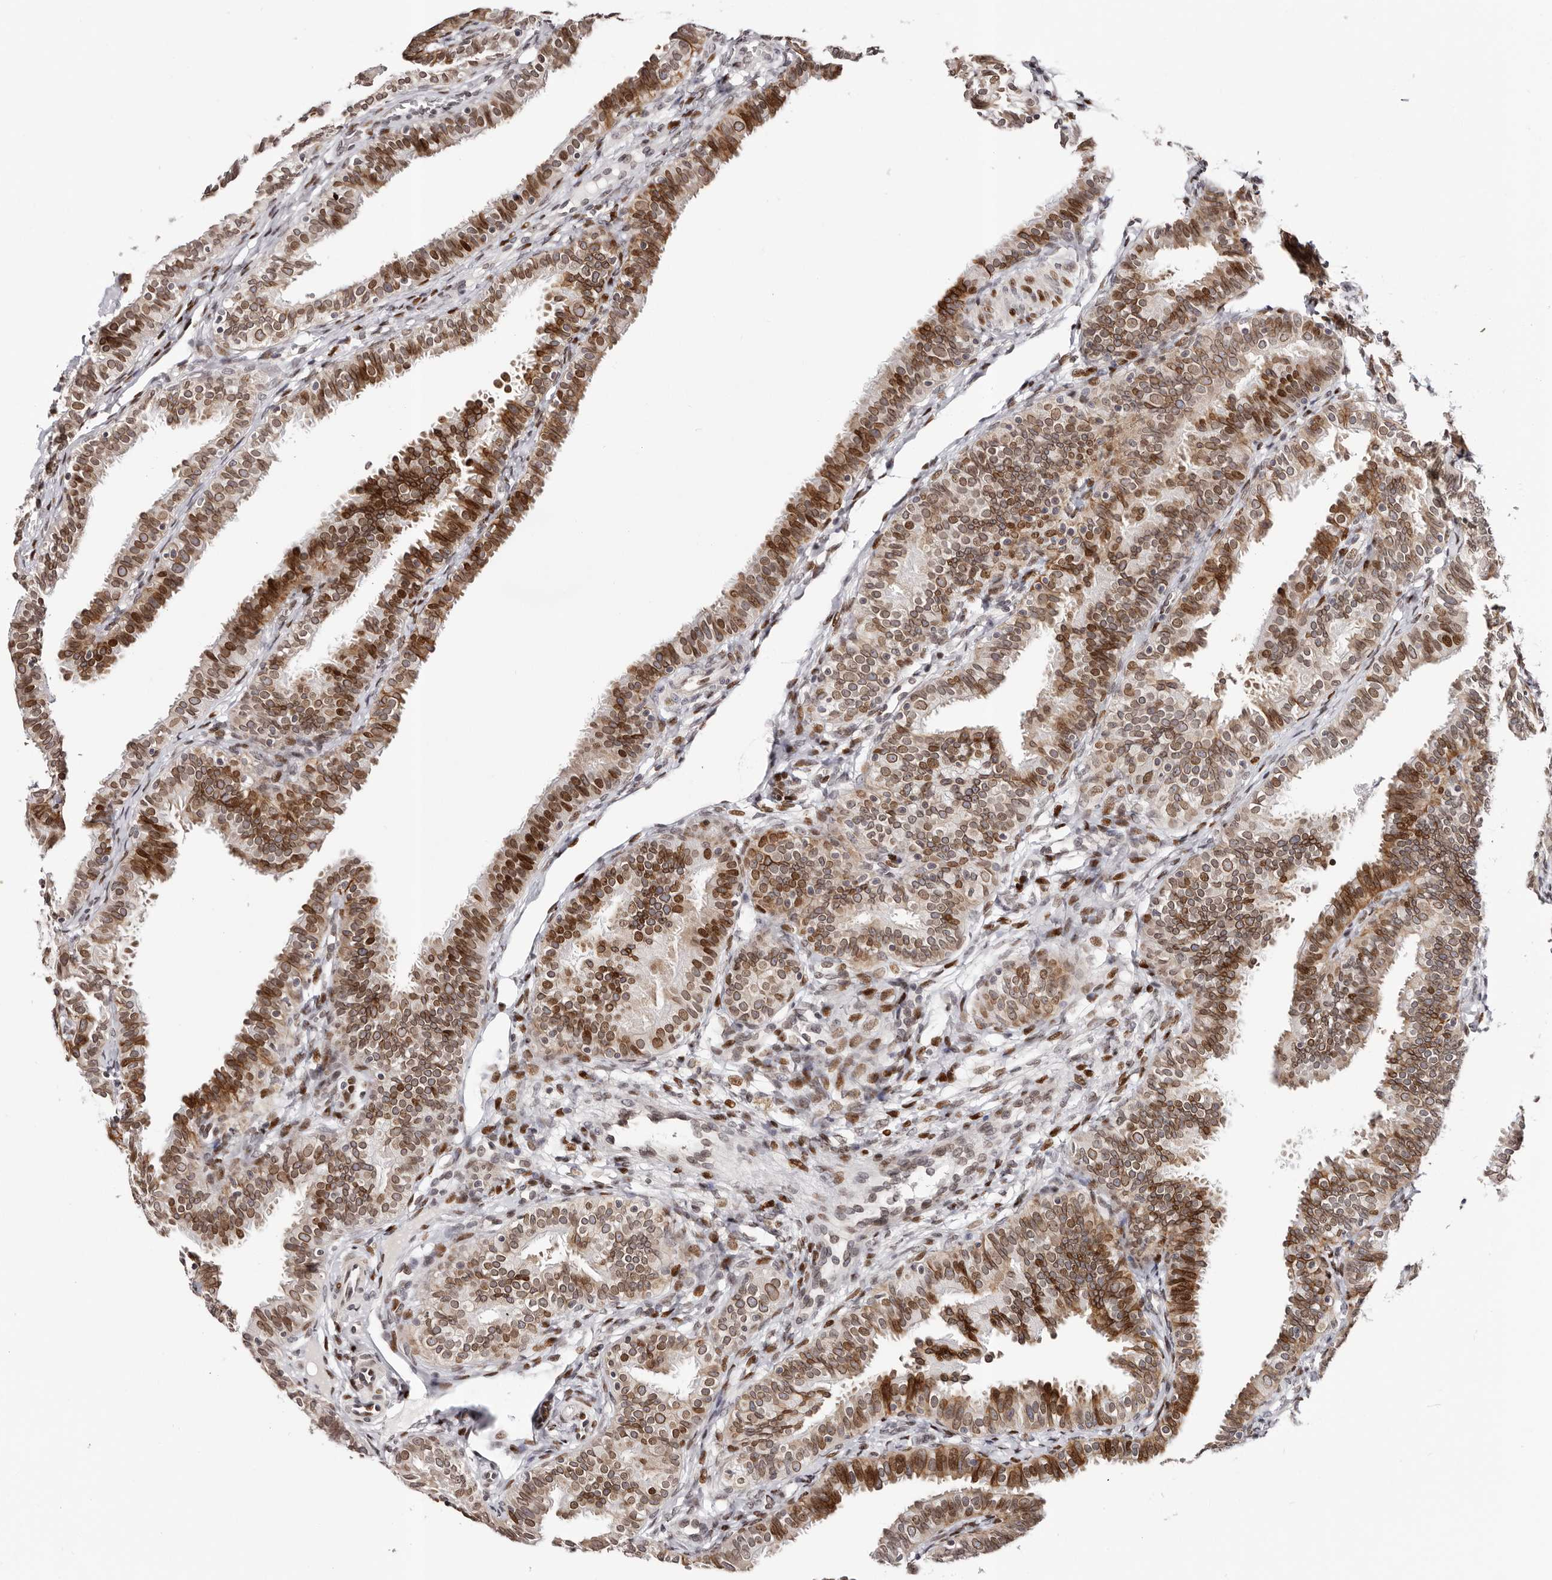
{"staining": {"intensity": "strong", "quantity": ">75%", "location": "cytoplasmic/membranous,nuclear"}, "tissue": "fallopian tube", "cell_type": "Glandular cells", "image_type": "normal", "snomed": [{"axis": "morphology", "description": "Normal tissue, NOS"}, {"axis": "topography", "description": "Fallopian tube"}], "caption": "Fallopian tube was stained to show a protein in brown. There is high levels of strong cytoplasmic/membranous,nuclear expression in approximately >75% of glandular cells. The staining is performed using DAB (3,3'-diaminobenzidine) brown chromogen to label protein expression. The nuclei are counter-stained blue using hematoxylin.", "gene": "NUP153", "patient": {"sex": "female", "age": 35}}